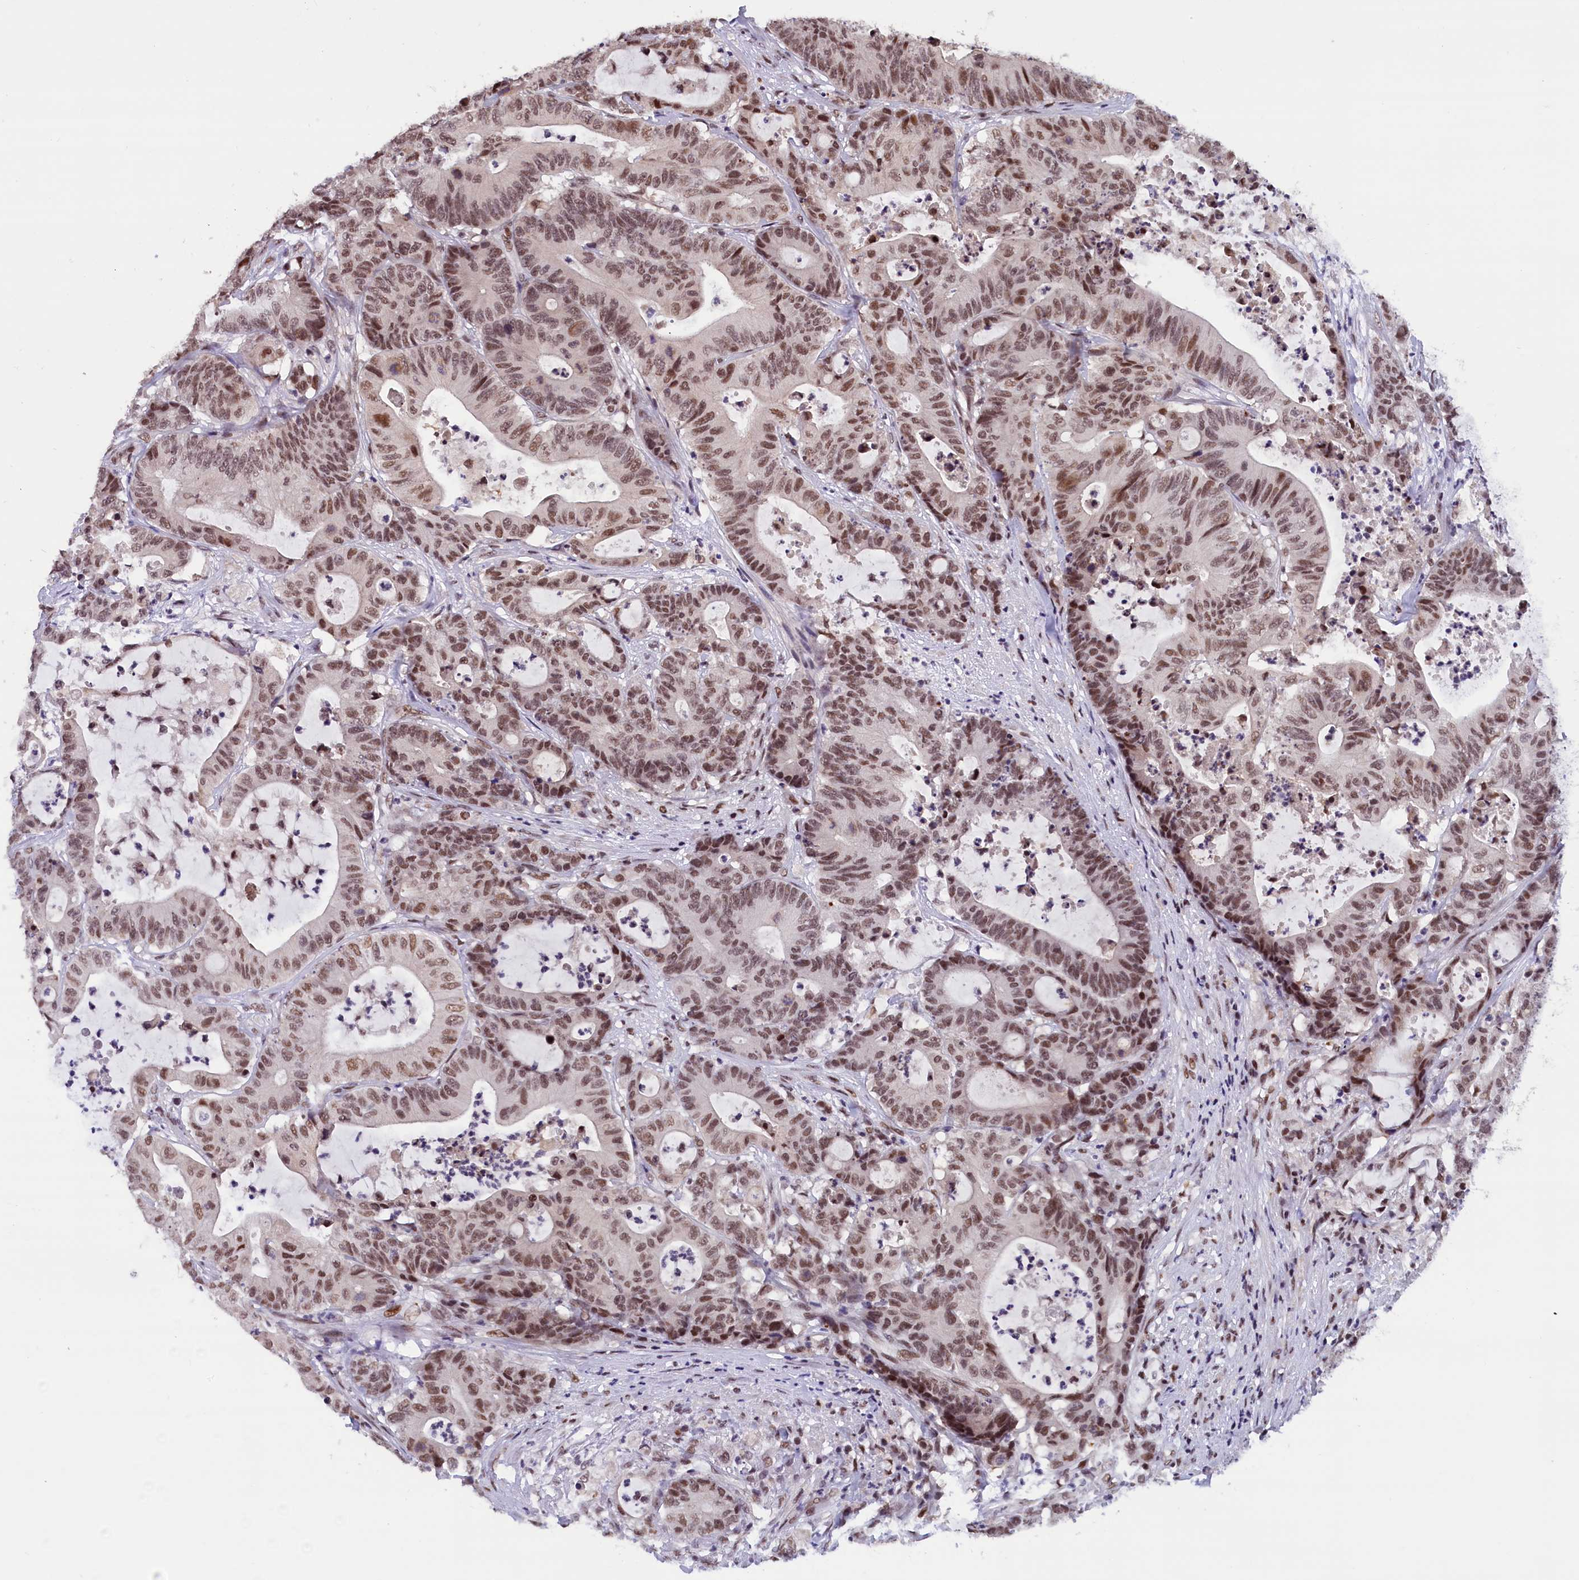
{"staining": {"intensity": "moderate", "quantity": ">75%", "location": "nuclear"}, "tissue": "colorectal cancer", "cell_type": "Tumor cells", "image_type": "cancer", "snomed": [{"axis": "morphology", "description": "Adenocarcinoma, NOS"}, {"axis": "topography", "description": "Colon"}], "caption": "Immunohistochemical staining of human adenocarcinoma (colorectal) demonstrates medium levels of moderate nuclear protein positivity in about >75% of tumor cells.", "gene": "CDYL2", "patient": {"sex": "female", "age": 84}}